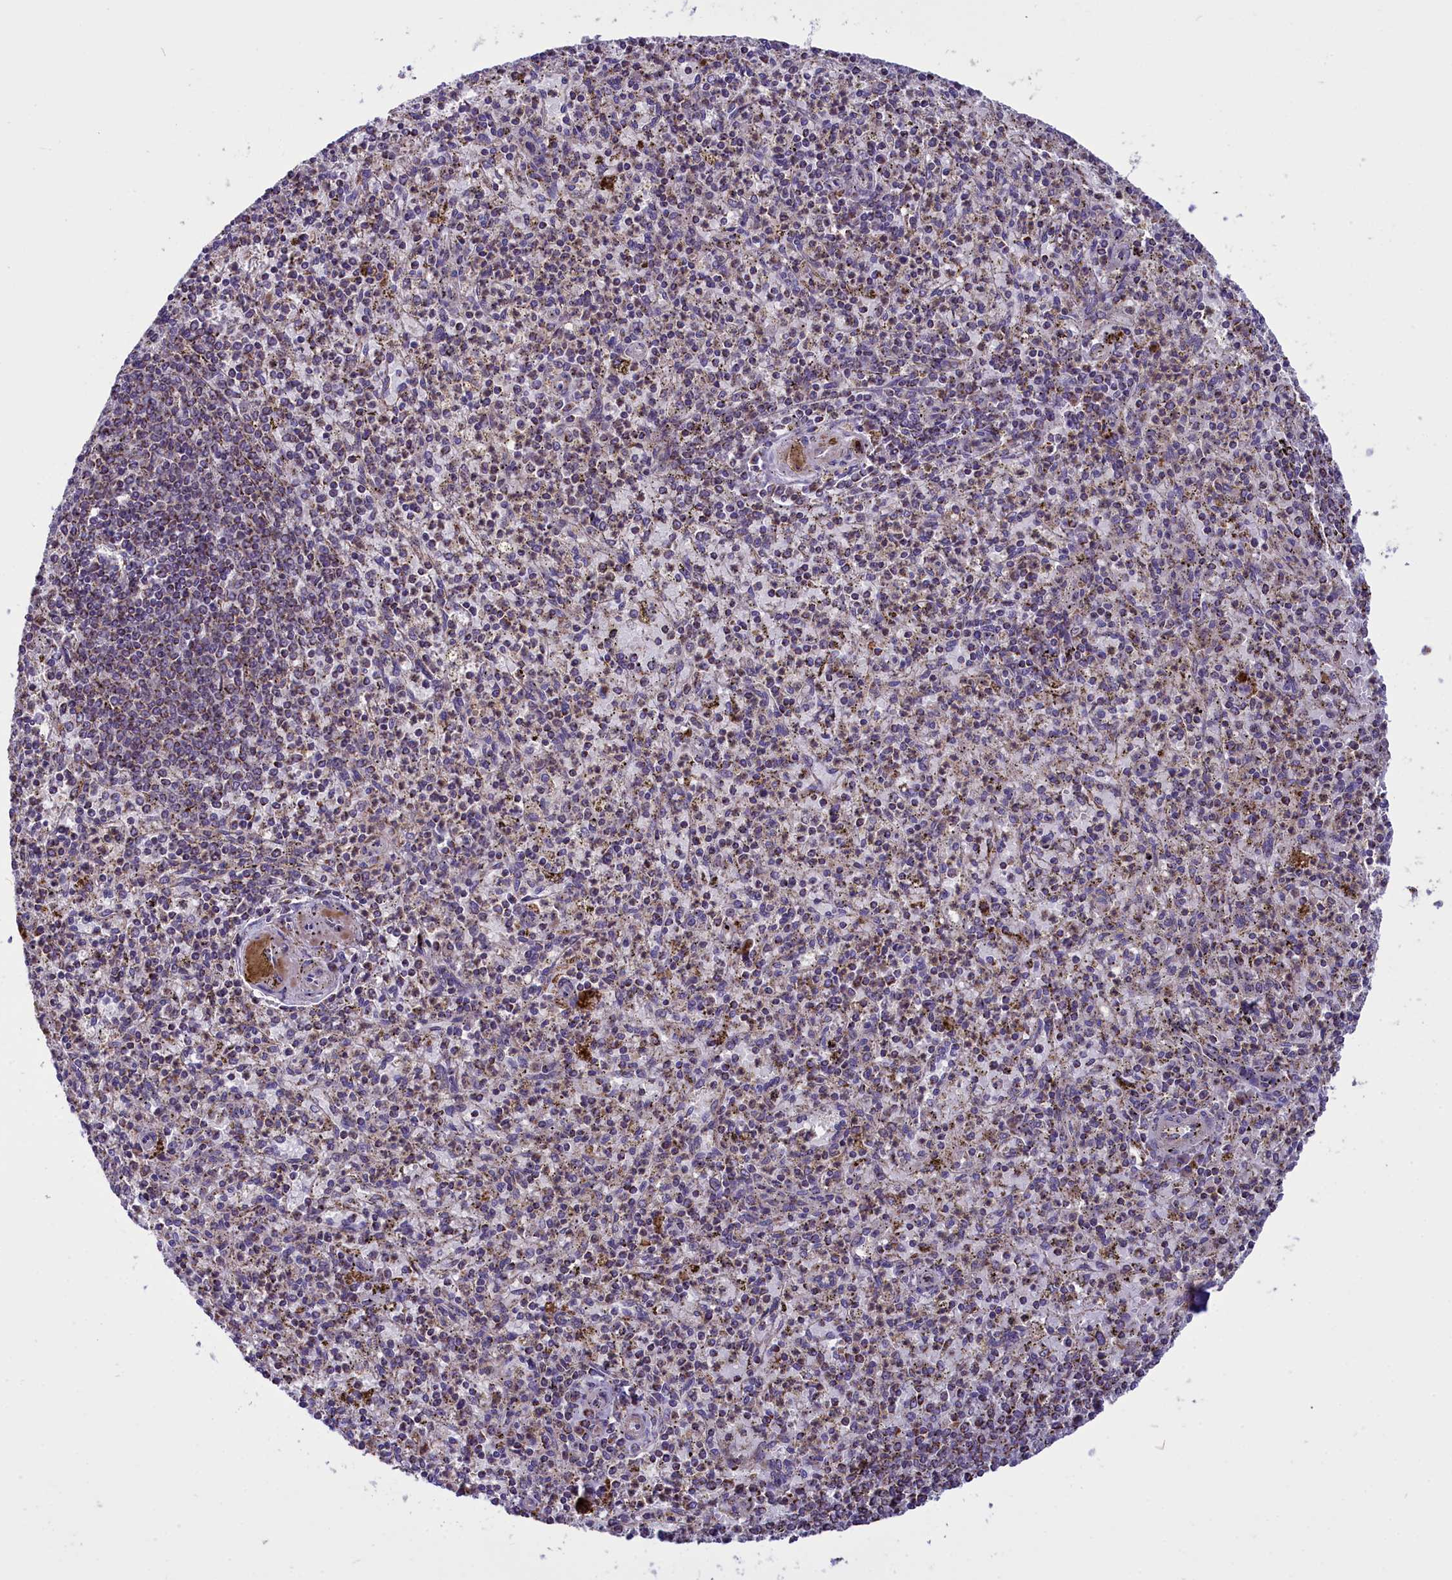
{"staining": {"intensity": "moderate", "quantity": "<25%", "location": "cytoplasmic/membranous"}, "tissue": "spleen", "cell_type": "Cells in red pulp", "image_type": "normal", "snomed": [{"axis": "morphology", "description": "Normal tissue, NOS"}, {"axis": "topography", "description": "Spleen"}], "caption": "Protein staining reveals moderate cytoplasmic/membranous positivity in about <25% of cells in red pulp in normal spleen. The protein of interest is stained brown, and the nuclei are stained in blue (DAB IHC with brightfield microscopy, high magnification).", "gene": "GLRX5", "patient": {"sex": "male", "age": 72}}